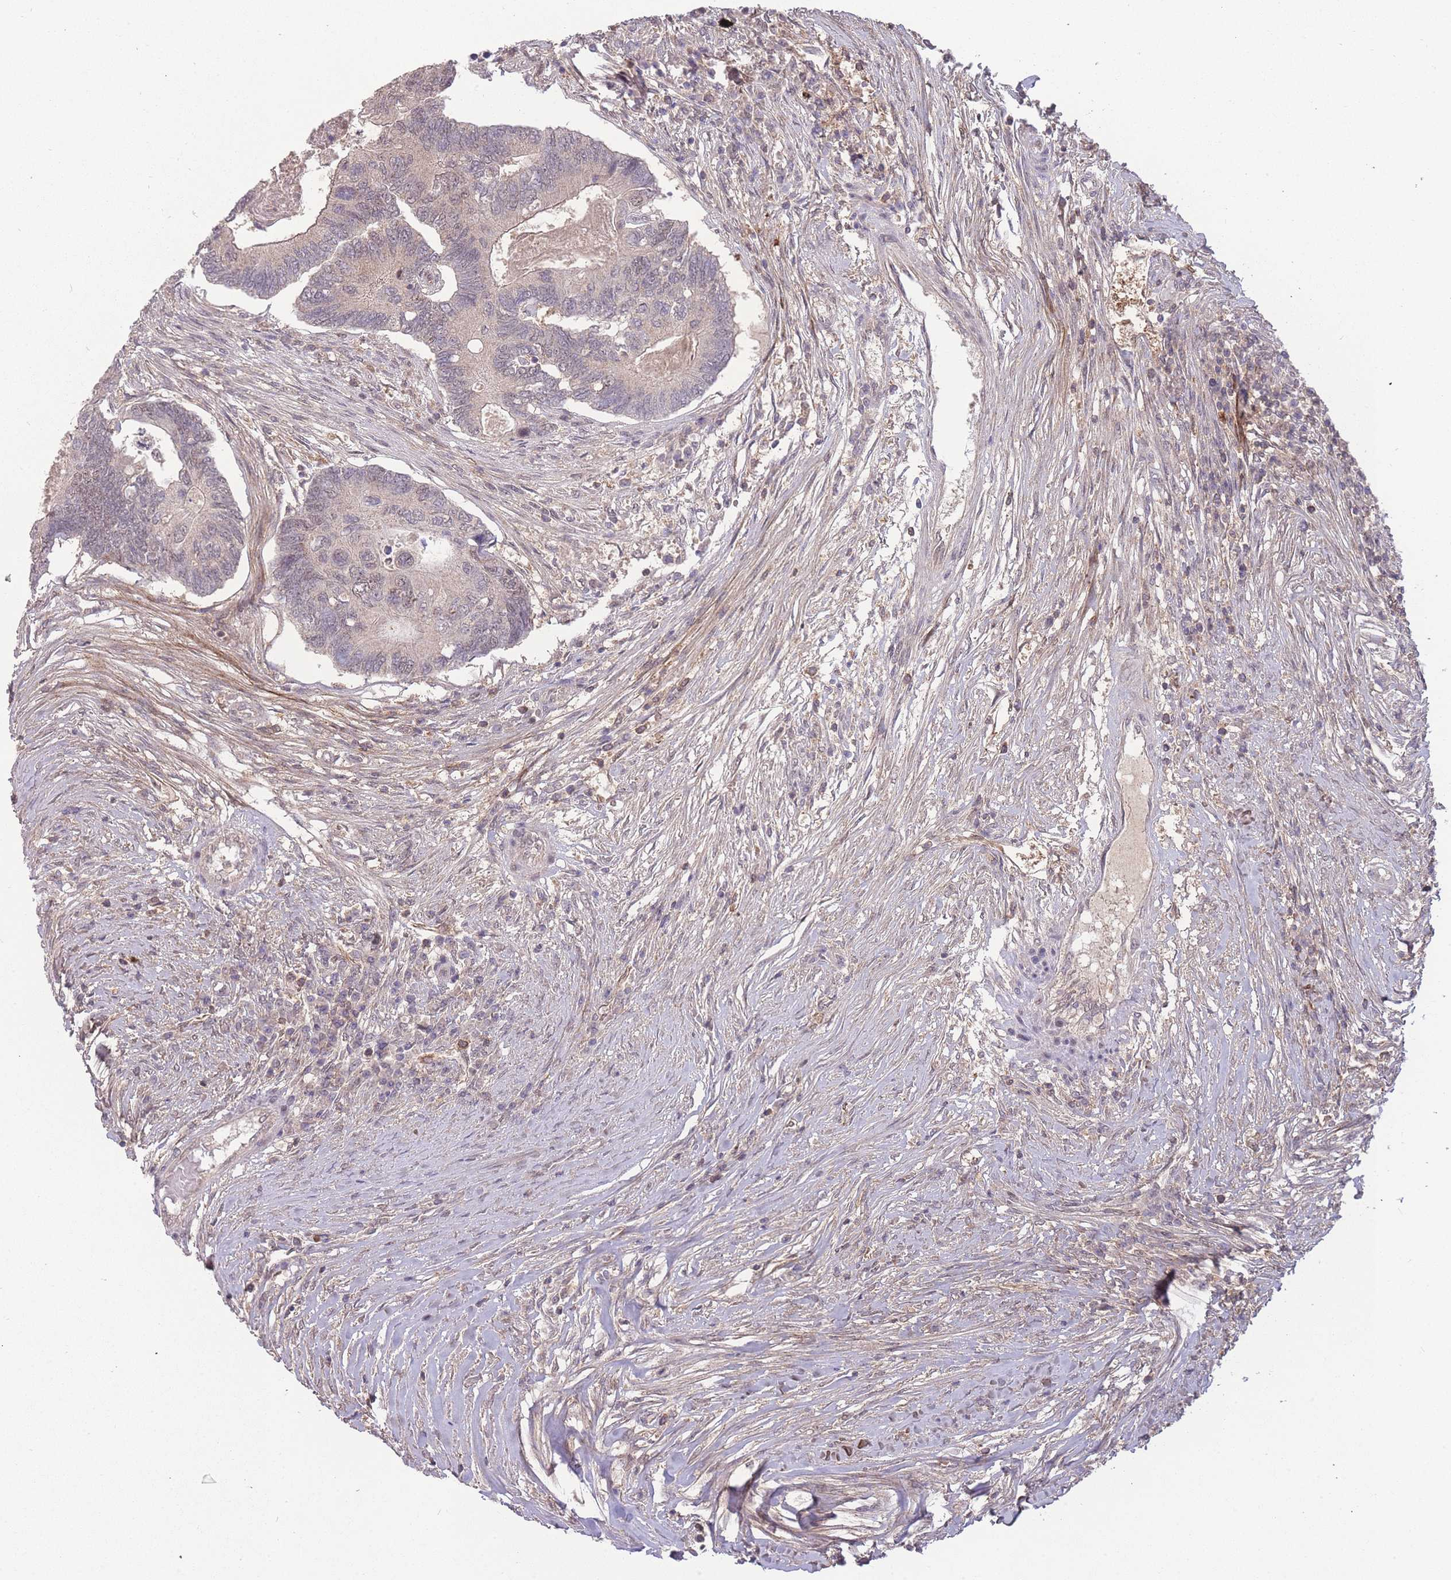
{"staining": {"intensity": "weak", "quantity": "<25%", "location": "cytoplasmic/membranous"}, "tissue": "colorectal cancer", "cell_type": "Tumor cells", "image_type": "cancer", "snomed": [{"axis": "morphology", "description": "Adenocarcinoma, NOS"}, {"axis": "topography", "description": "Colon"}], "caption": "IHC of colorectal cancer exhibits no staining in tumor cells.", "gene": "RNF144B", "patient": {"sex": "female", "age": 67}}